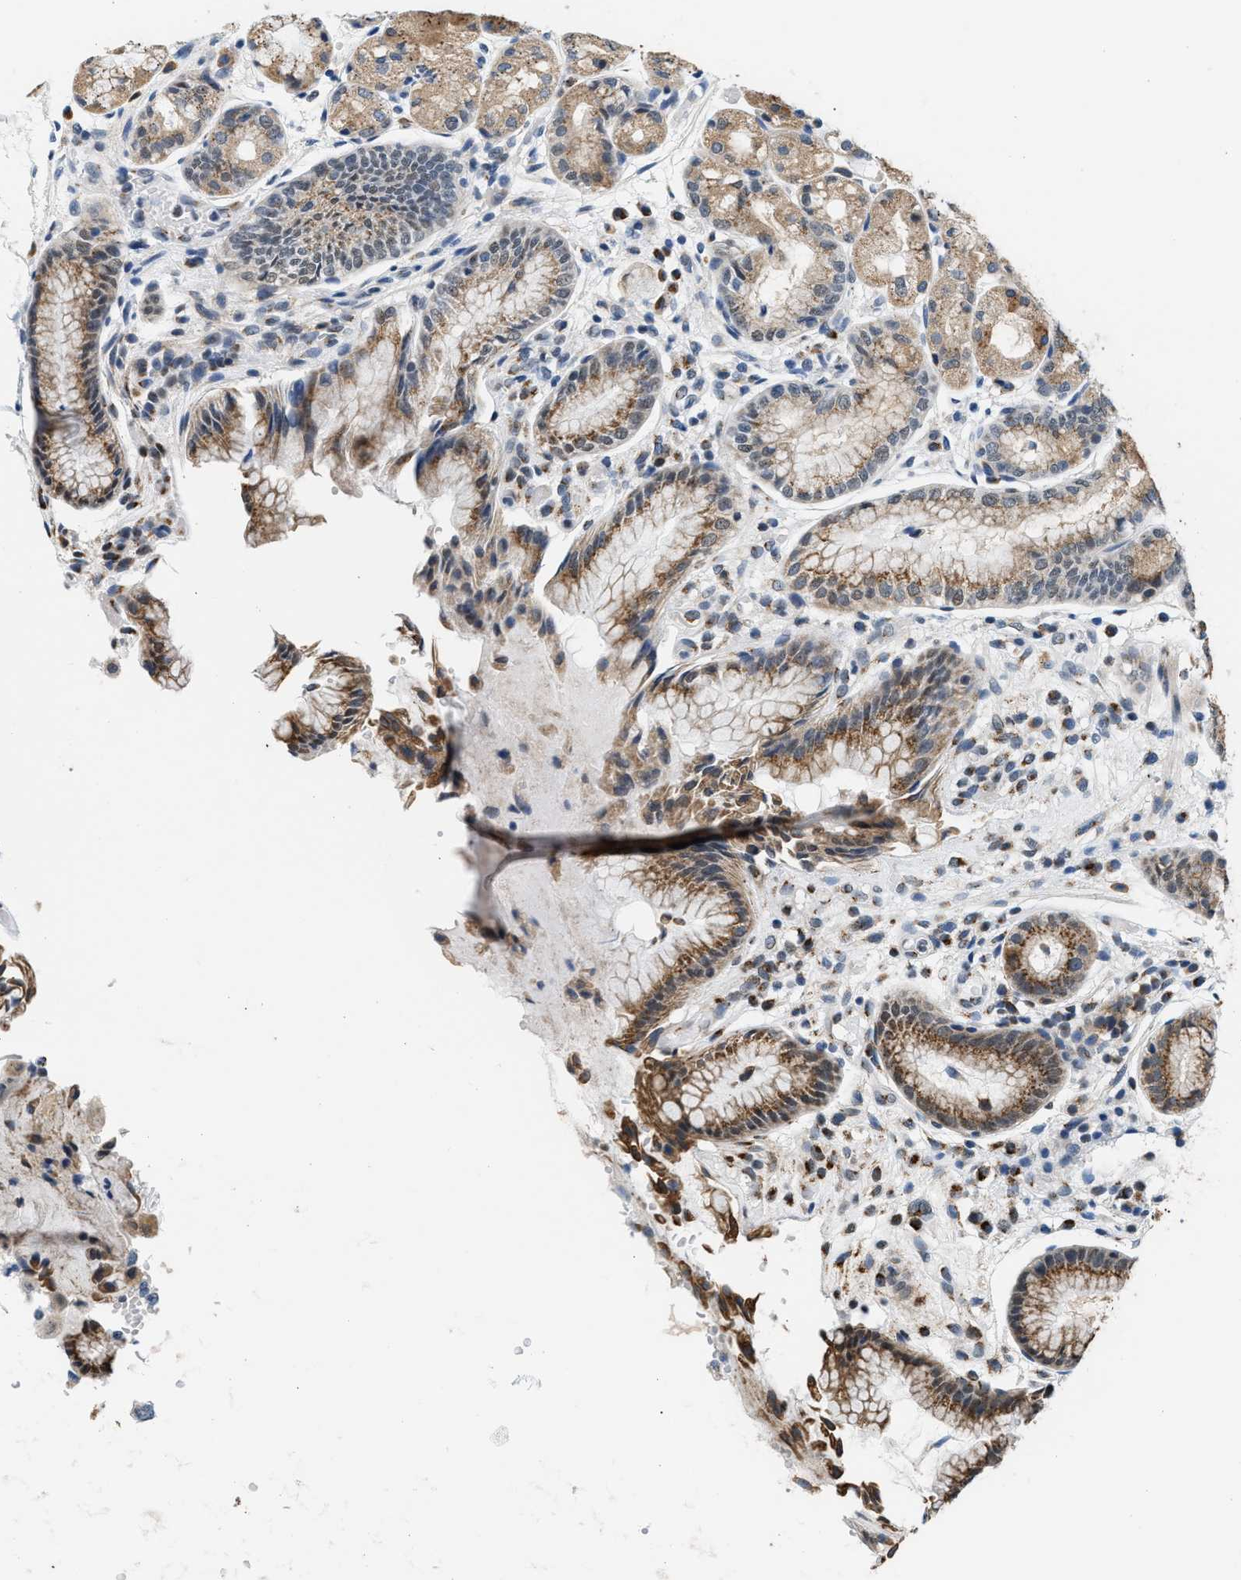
{"staining": {"intensity": "moderate", "quantity": ">75%", "location": "cytoplasmic/membranous"}, "tissue": "stomach", "cell_type": "Glandular cells", "image_type": "normal", "snomed": [{"axis": "morphology", "description": "Normal tissue, NOS"}, {"axis": "topography", "description": "Stomach, upper"}], "caption": "This histopathology image exhibits IHC staining of normal stomach, with medium moderate cytoplasmic/membranous positivity in approximately >75% of glandular cells.", "gene": "KCNMB2", "patient": {"sex": "male", "age": 72}}